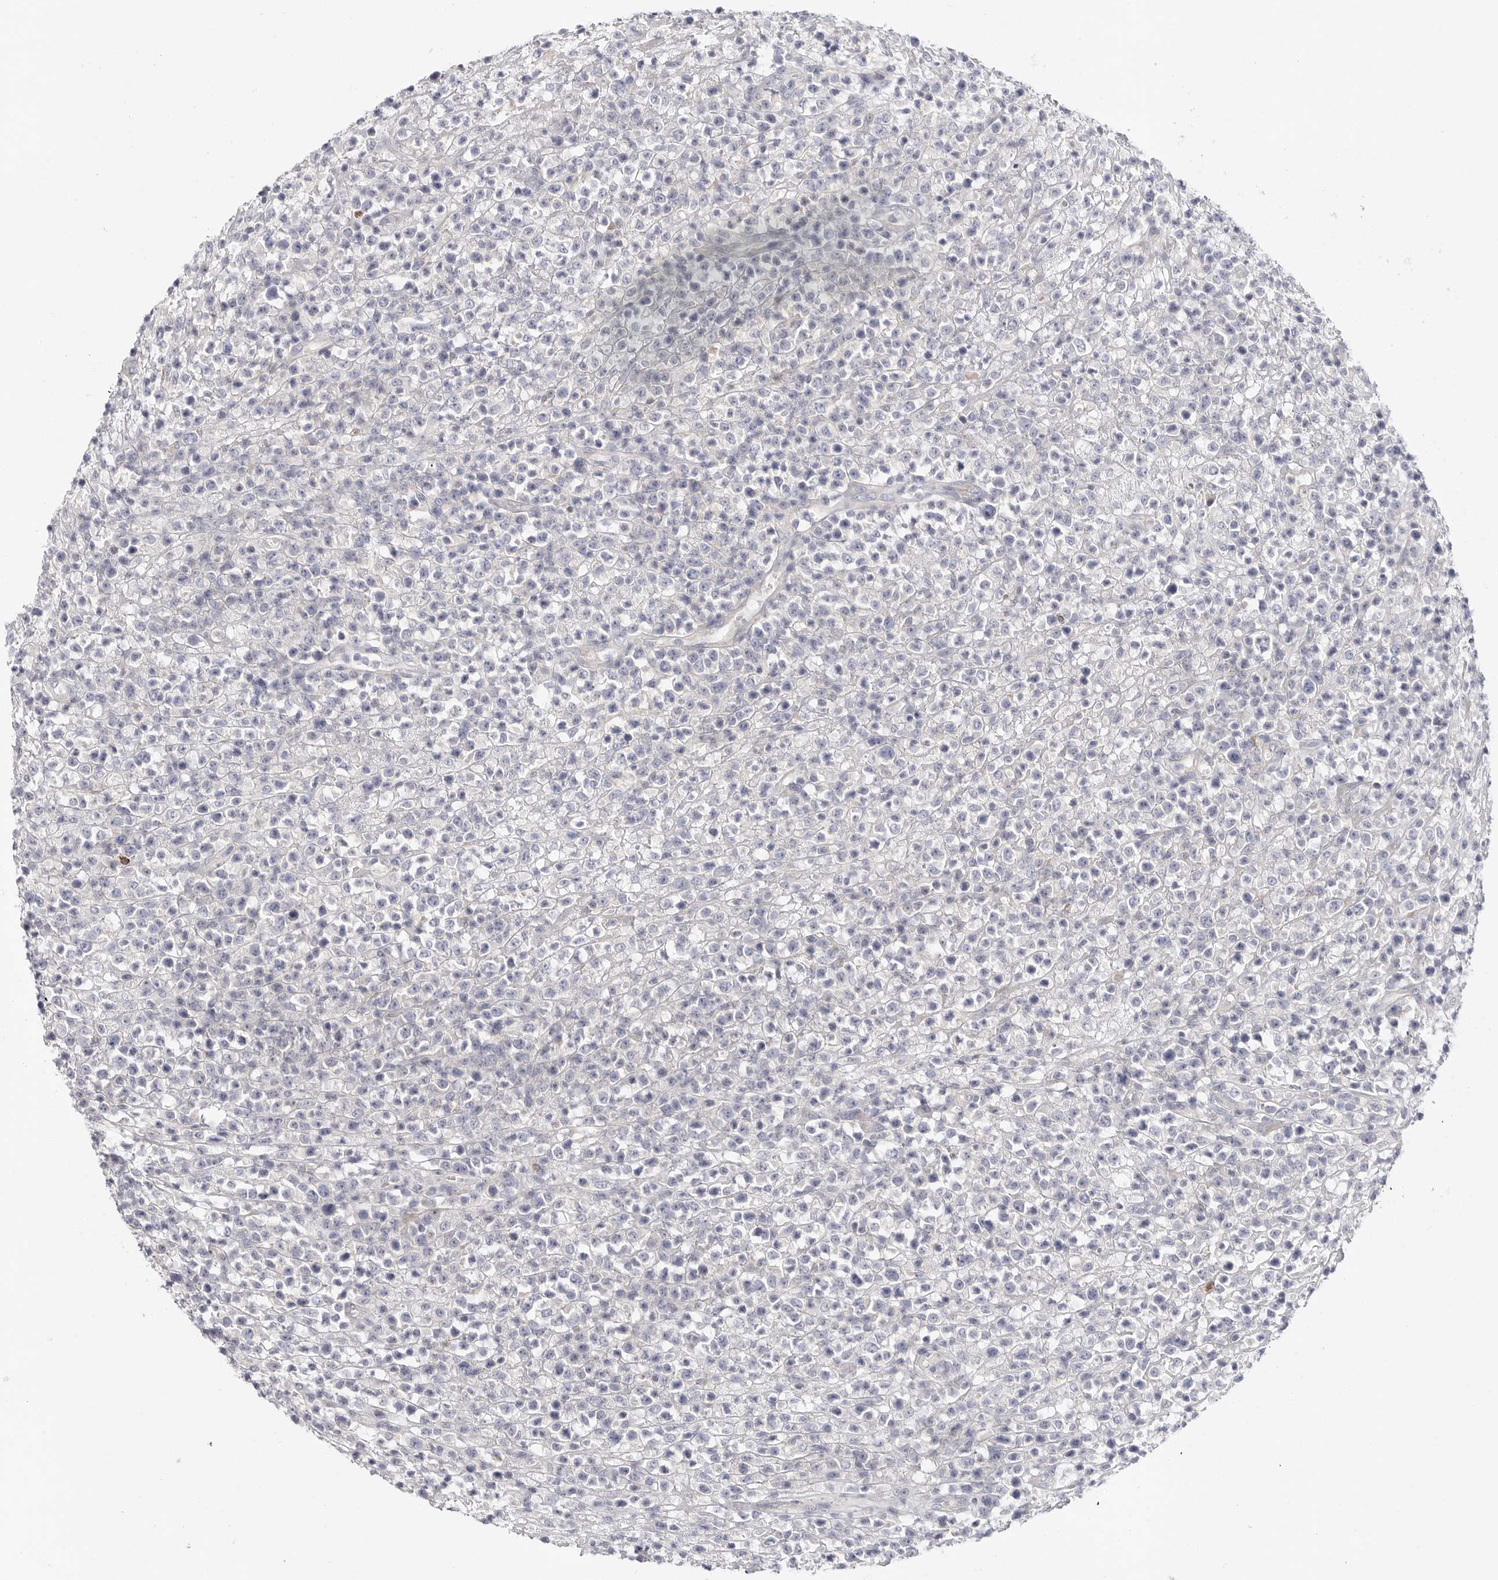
{"staining": {"intensity": "negative", "quantity": "none", "location": "none"}, "tissue": "lymphoma", "cell_type": "Tumor cells", "image_type": "cancer", "snomed": [{"axis": "morphology", "description": "Malignant lymphoma, non-Hodgkin's type, High grade"}, {"axis": "topography", "description": "Colon"}], "caption": "An image of human high-grade malignant lymphoma, non-Hodgkin's type is negative for staining in tumor cells.", "gene": "ELP3", "patient": {"sex": "female", "age": 53}}